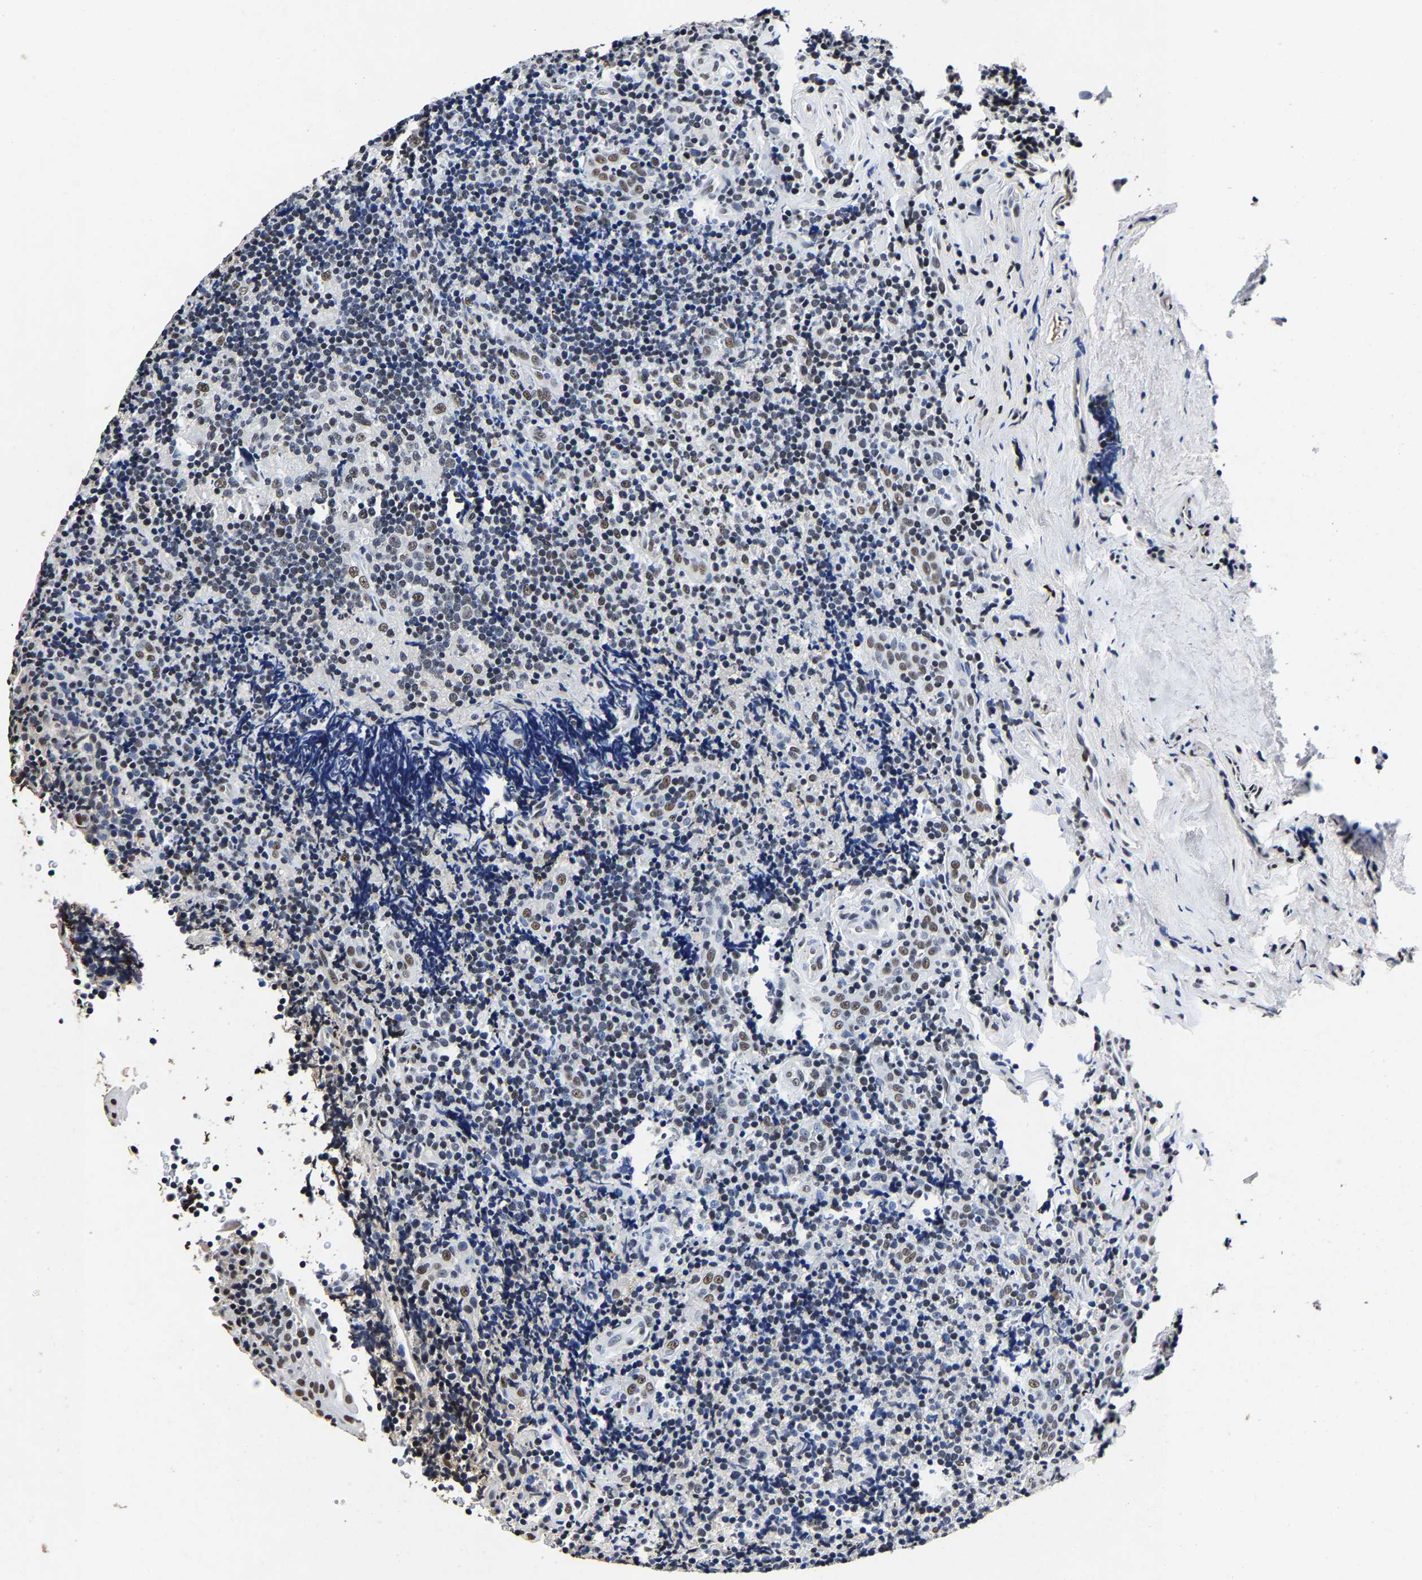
{"staining": {"intensity": "moderate", "quantity": "25%-75%", "location": "nuclear"}, "tissue": "tonsil", "cell_type": "Germinal center cells", "image_type": "normal", "snomed": [{"axis": "morphology", "description": "Normal tissue, NOS"}, {"axis": "topography", "description": "Tonsil"}], "caption": "A brown stain labels moderate nuclear staining of a protein in germinal center cells of unremarkable tonsil. (DAB (3,3'-diaminobenzidine) IHC with brightfield microscopy, high magnification).", "gene": "RBM45", "patient": {"sex": "male", "age": 37}}